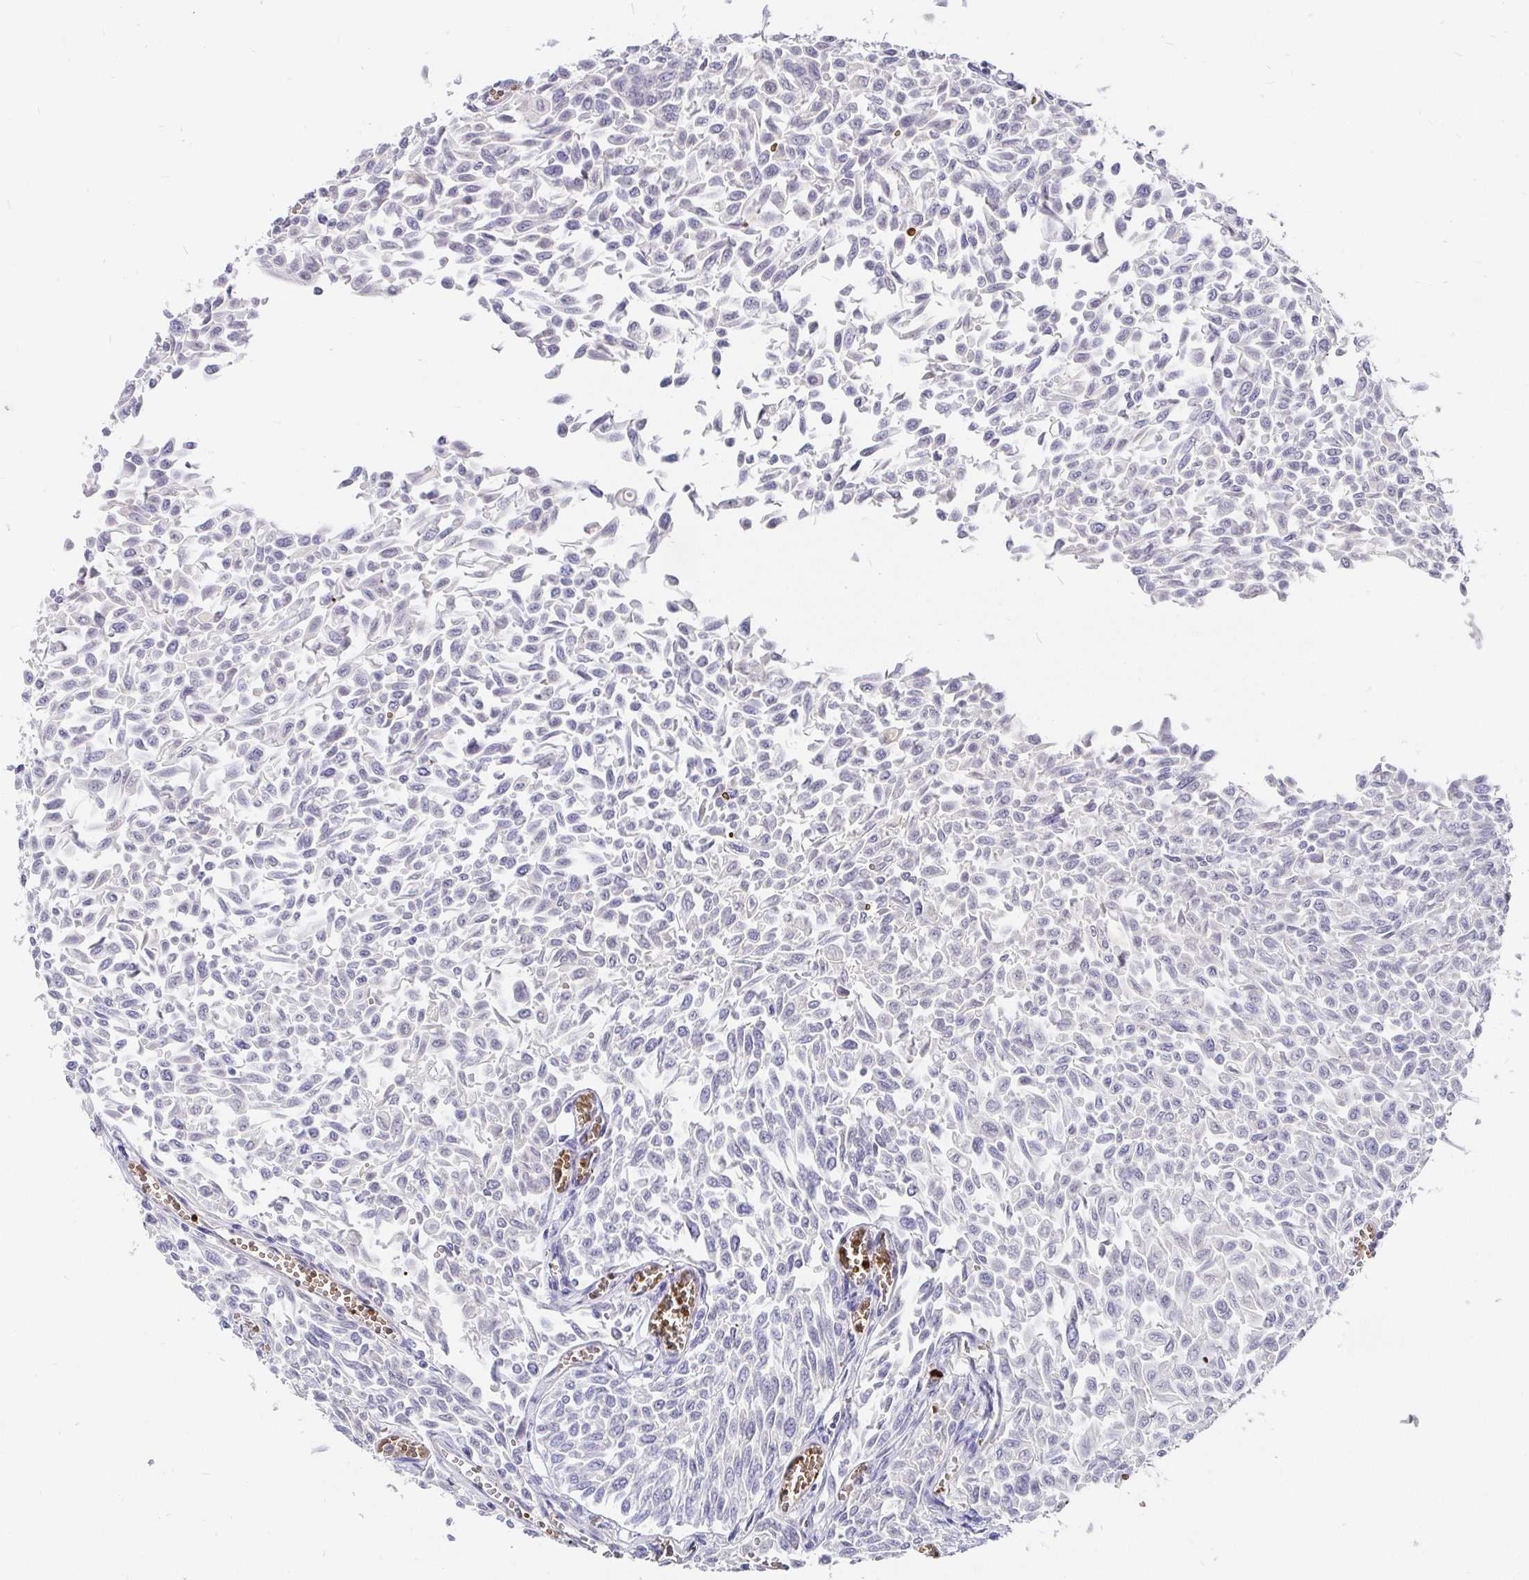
{"staining": {"intensity": "negative", "quantity": "none", "location": "none"}, "tissue": "urothelial cancer", "cell_type": "Tumor cells", "image_type": "cancer", "snomed": [{"axis": "morphology", "description": "Urothelial carcinoma, NOS"}, {"axis": "topography", "description": "Urinary bladder"}], "caption": "This is a image of immunohistochemistry staining of transitional cell carcinoma, which shows no positivity in tumor cells.", "gene": "FGF21", "patient": {"sex": "male", "age": 59}}